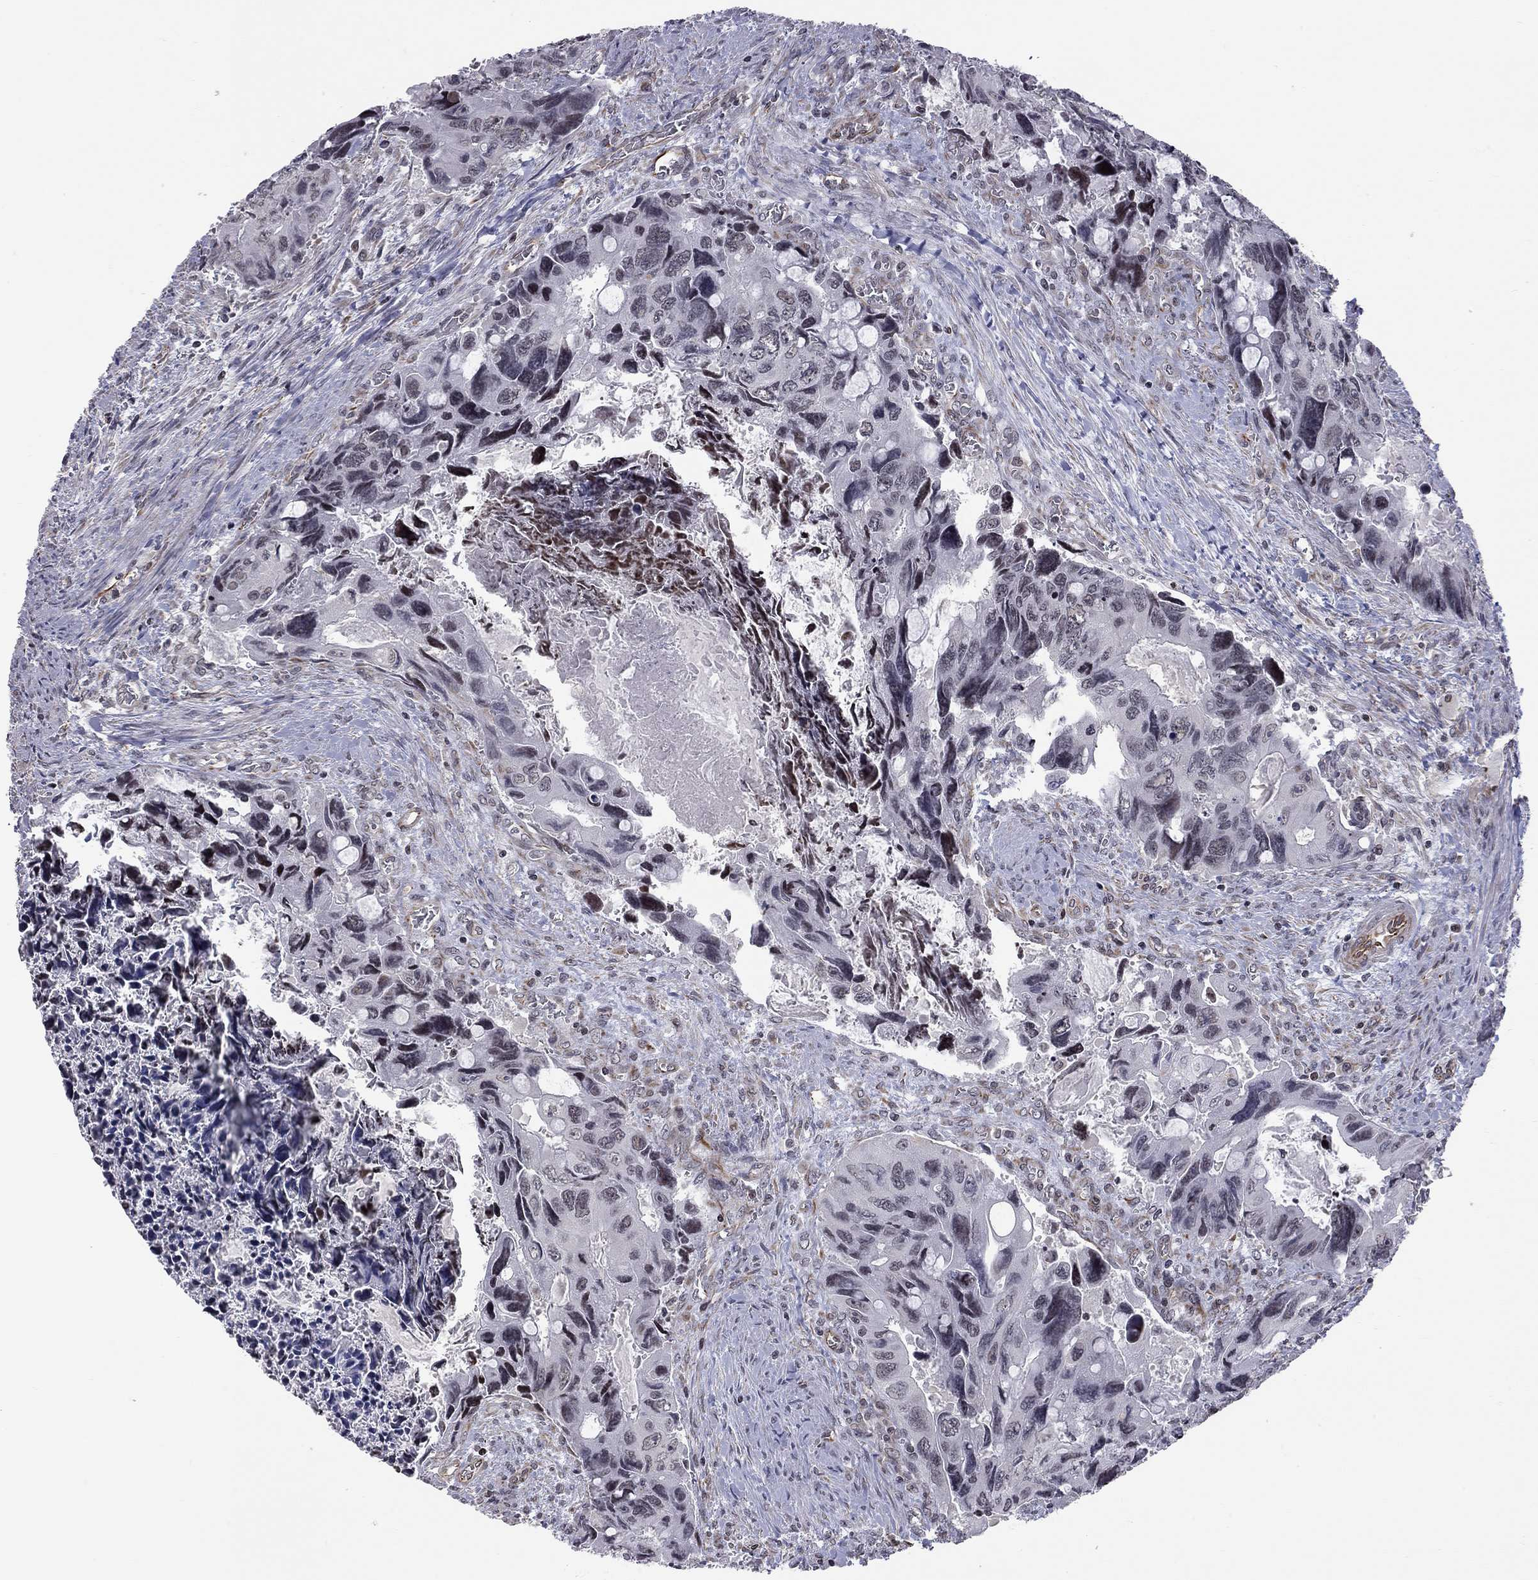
{"staining": {"intensity": "negative", "quantity": "none", "location": "none"}, "tissue": "colorectal cancer", "cell_type": "Tumor cells", "image_type": "cancer", "snomed": [{"axis": "morphology", "description": "Adenocarcinoma, NOS"}, {"axis": "topography", "description": "Rectum"}], "caption": "Tumor cells are negative for brown protein staining in colorectal cancer (adenocarcinoma). (DAB IHC with hematoxylin counter stain).", "gene": "MTNR1B", "patient": {"sex": "male", "age": 62}}